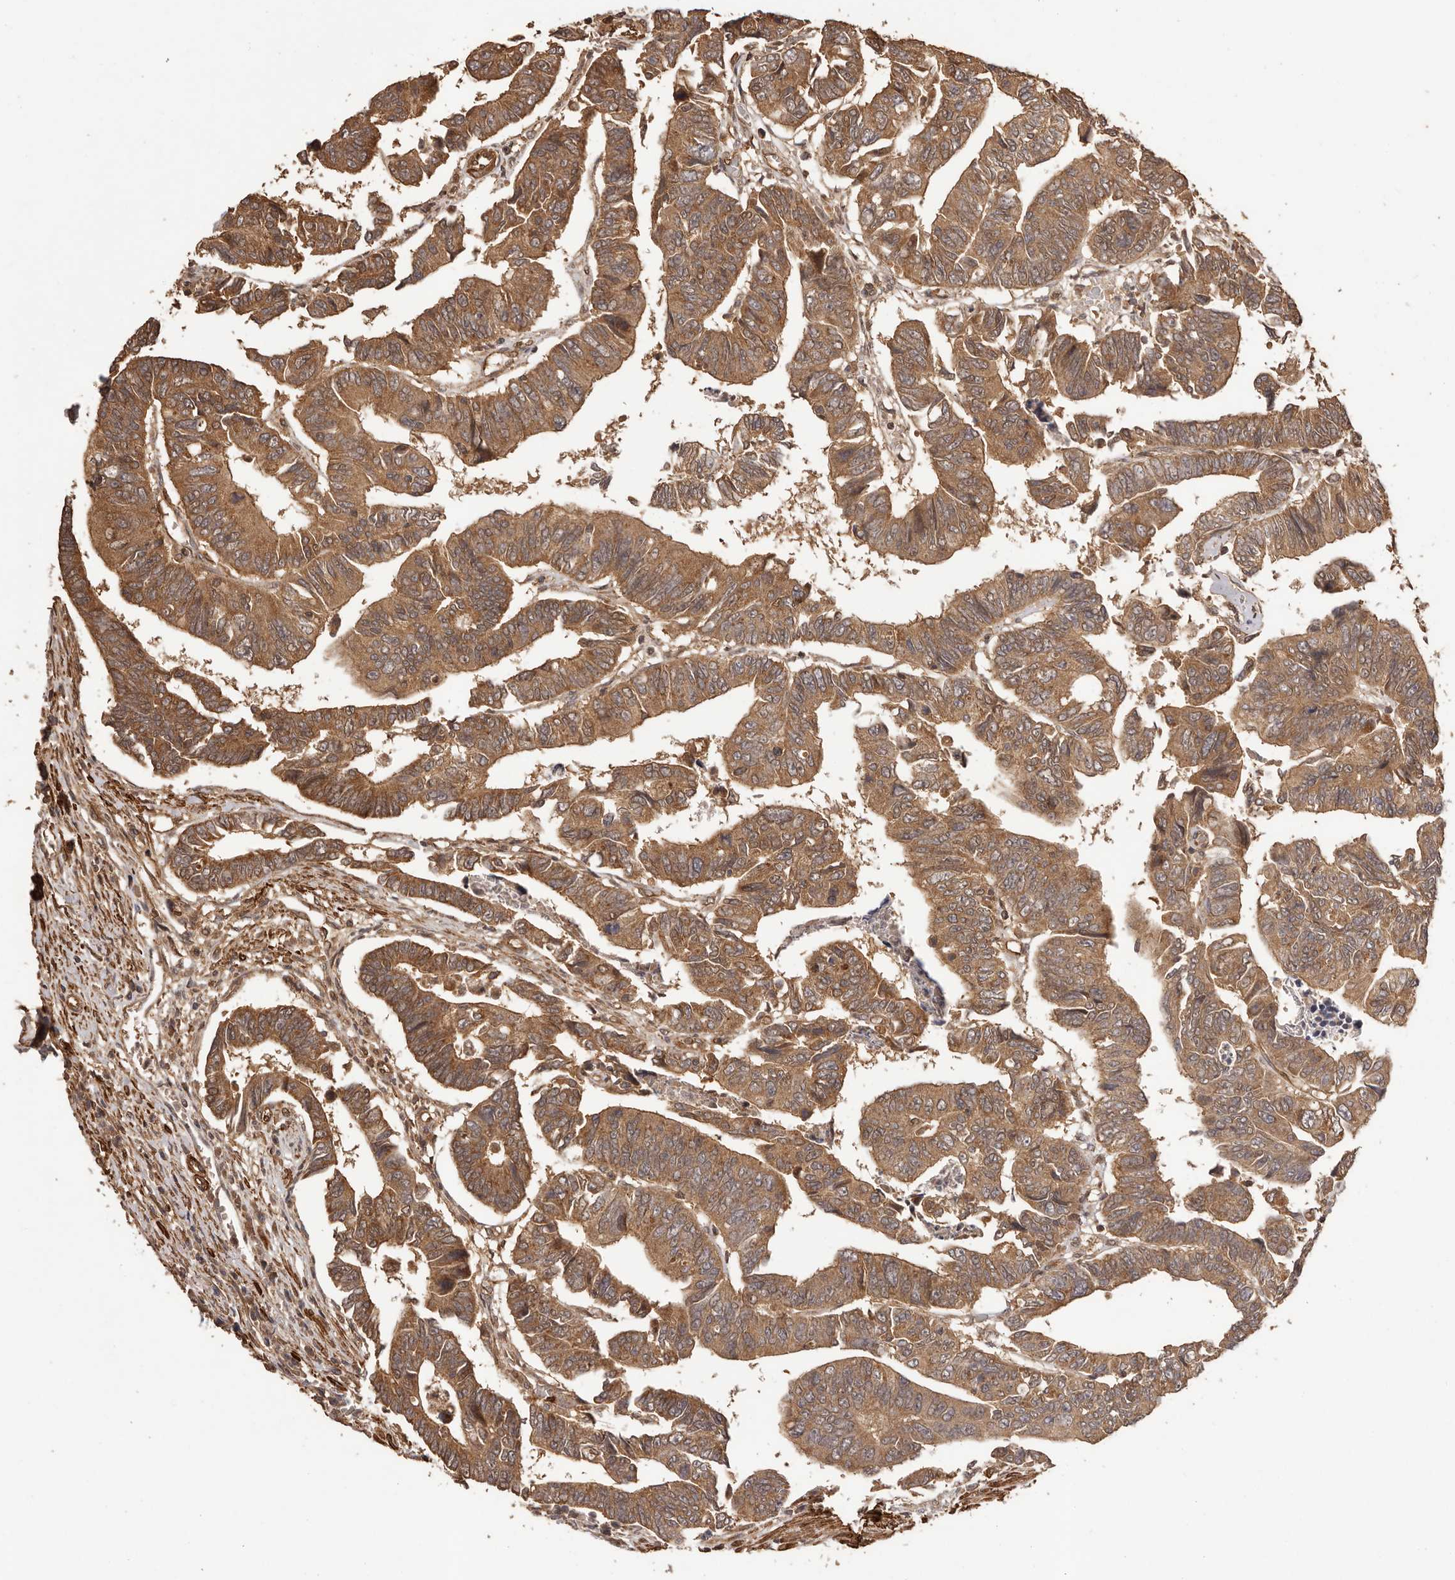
{"staining": {"intensity": "moderate", "quantity": ">75%", "location": "cytoplasmic/membranous"}, "tissue": "colorectal cancer", "cell_type": "Tumor cells", "image_type": "cancer", "snomed": [{"axis": "morphology", "description": "Adenocarcinoma, NOS"}, {"axis": "topography", "description": "Rectum"}], "caption": "Colorectal adenocarcinoma tissue exhibits moderate cytoplasmic/membranous staining in approximately >75% of tumor cells, visualized by immunohistochemistry.", "gene": "UBR2", "patient": {"sex": "female", "age": 65}}